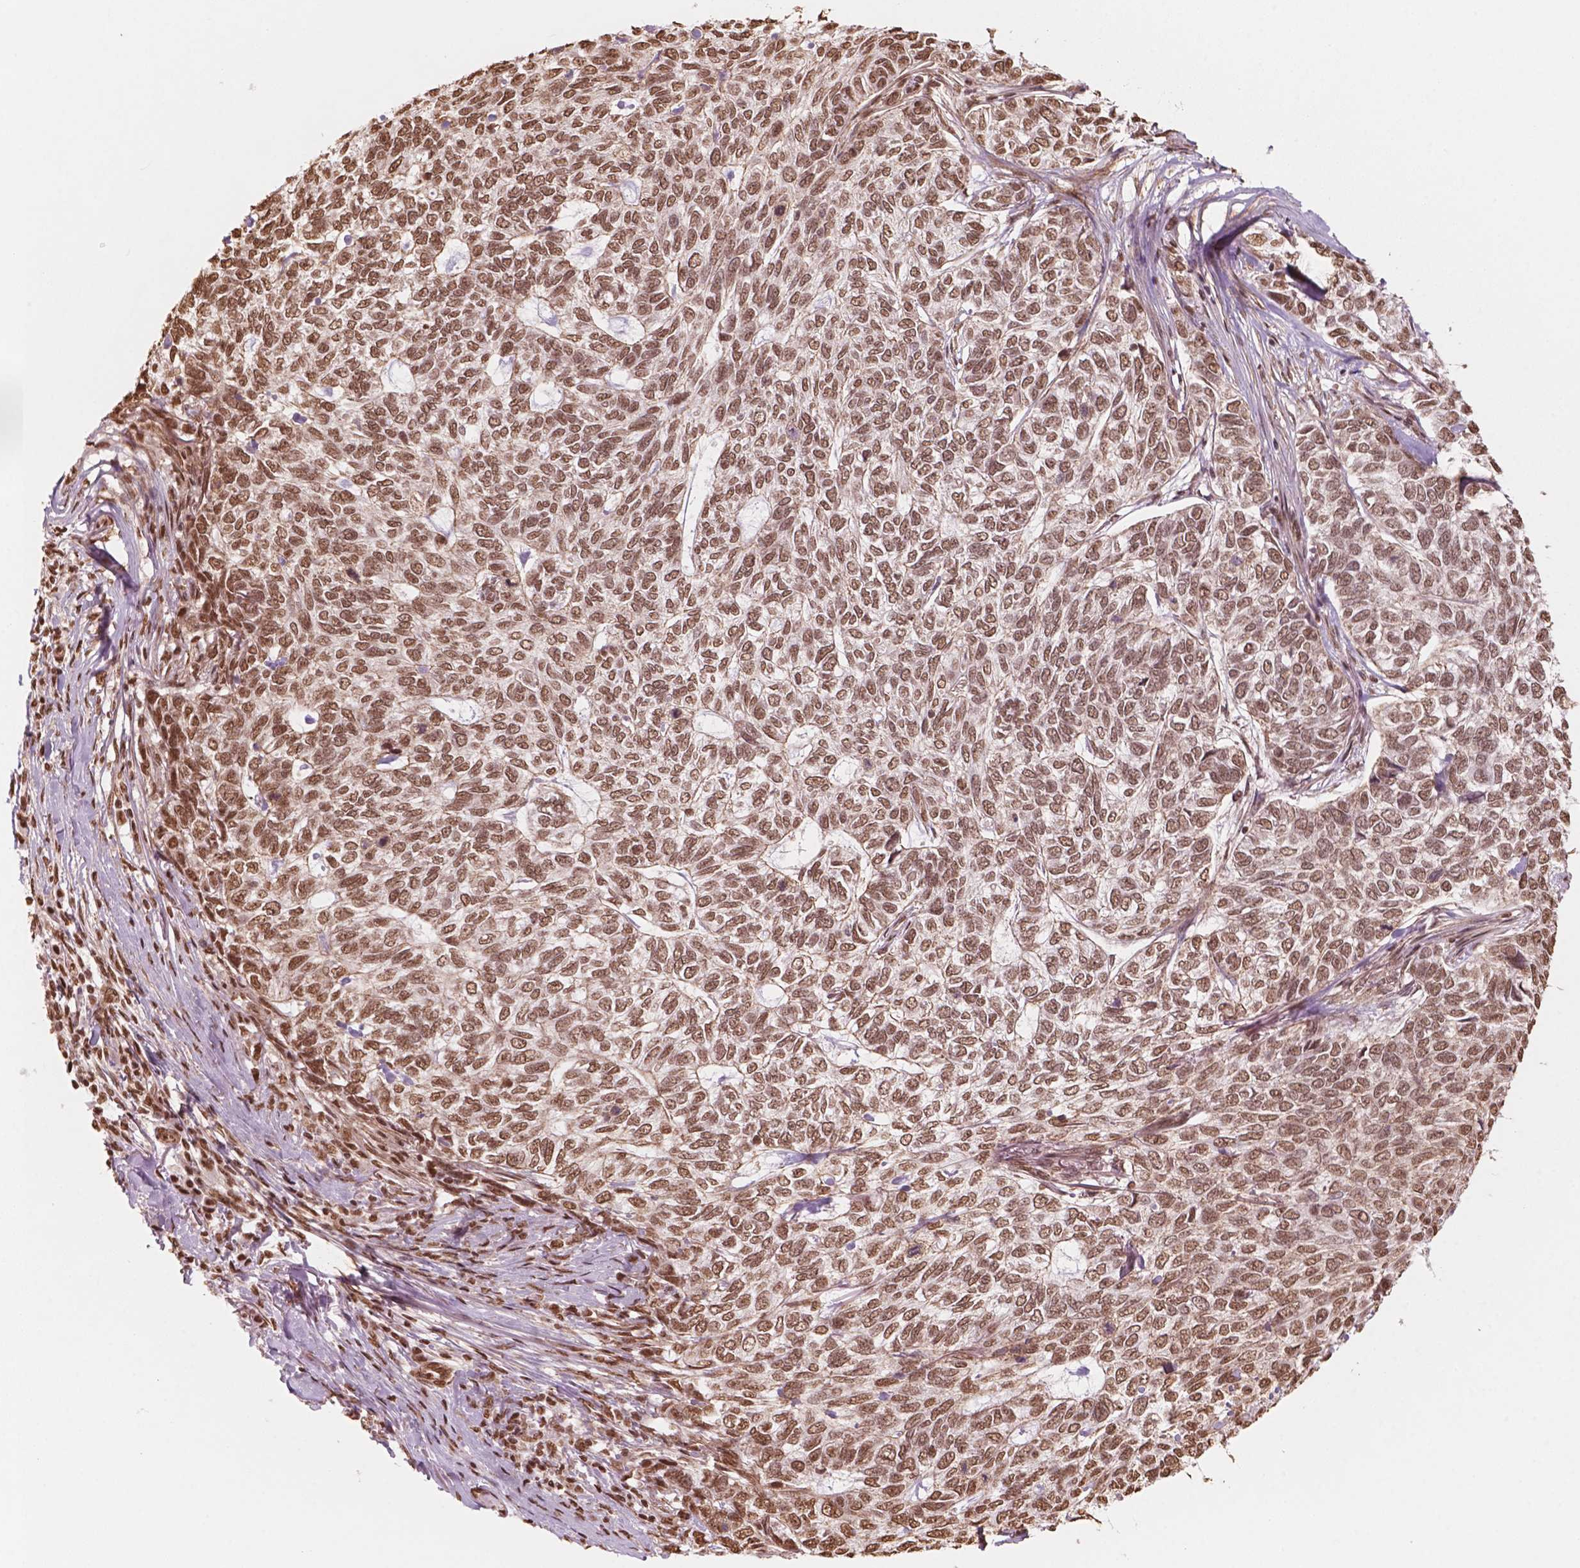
{"staining": {"intensity": "moderate", "quantity": ">75%", "location": "nuclear"}, "tissue": "skin cancer", "cell_type": "Tumor cells", "image_type": "cancer", "snomed": [{"axis": "morphology", "description": "Basal cell carcinoma"}, {"axis": "topography", "description": "Skin"}], "caption": "Skin cancer was stained to show a protein in brown. There is medium levels of moderate nuclear staining in approximately >75% of tumor cells.", "gene": "GTF3C5", "patient": {"sex": "female", "age": 65}}